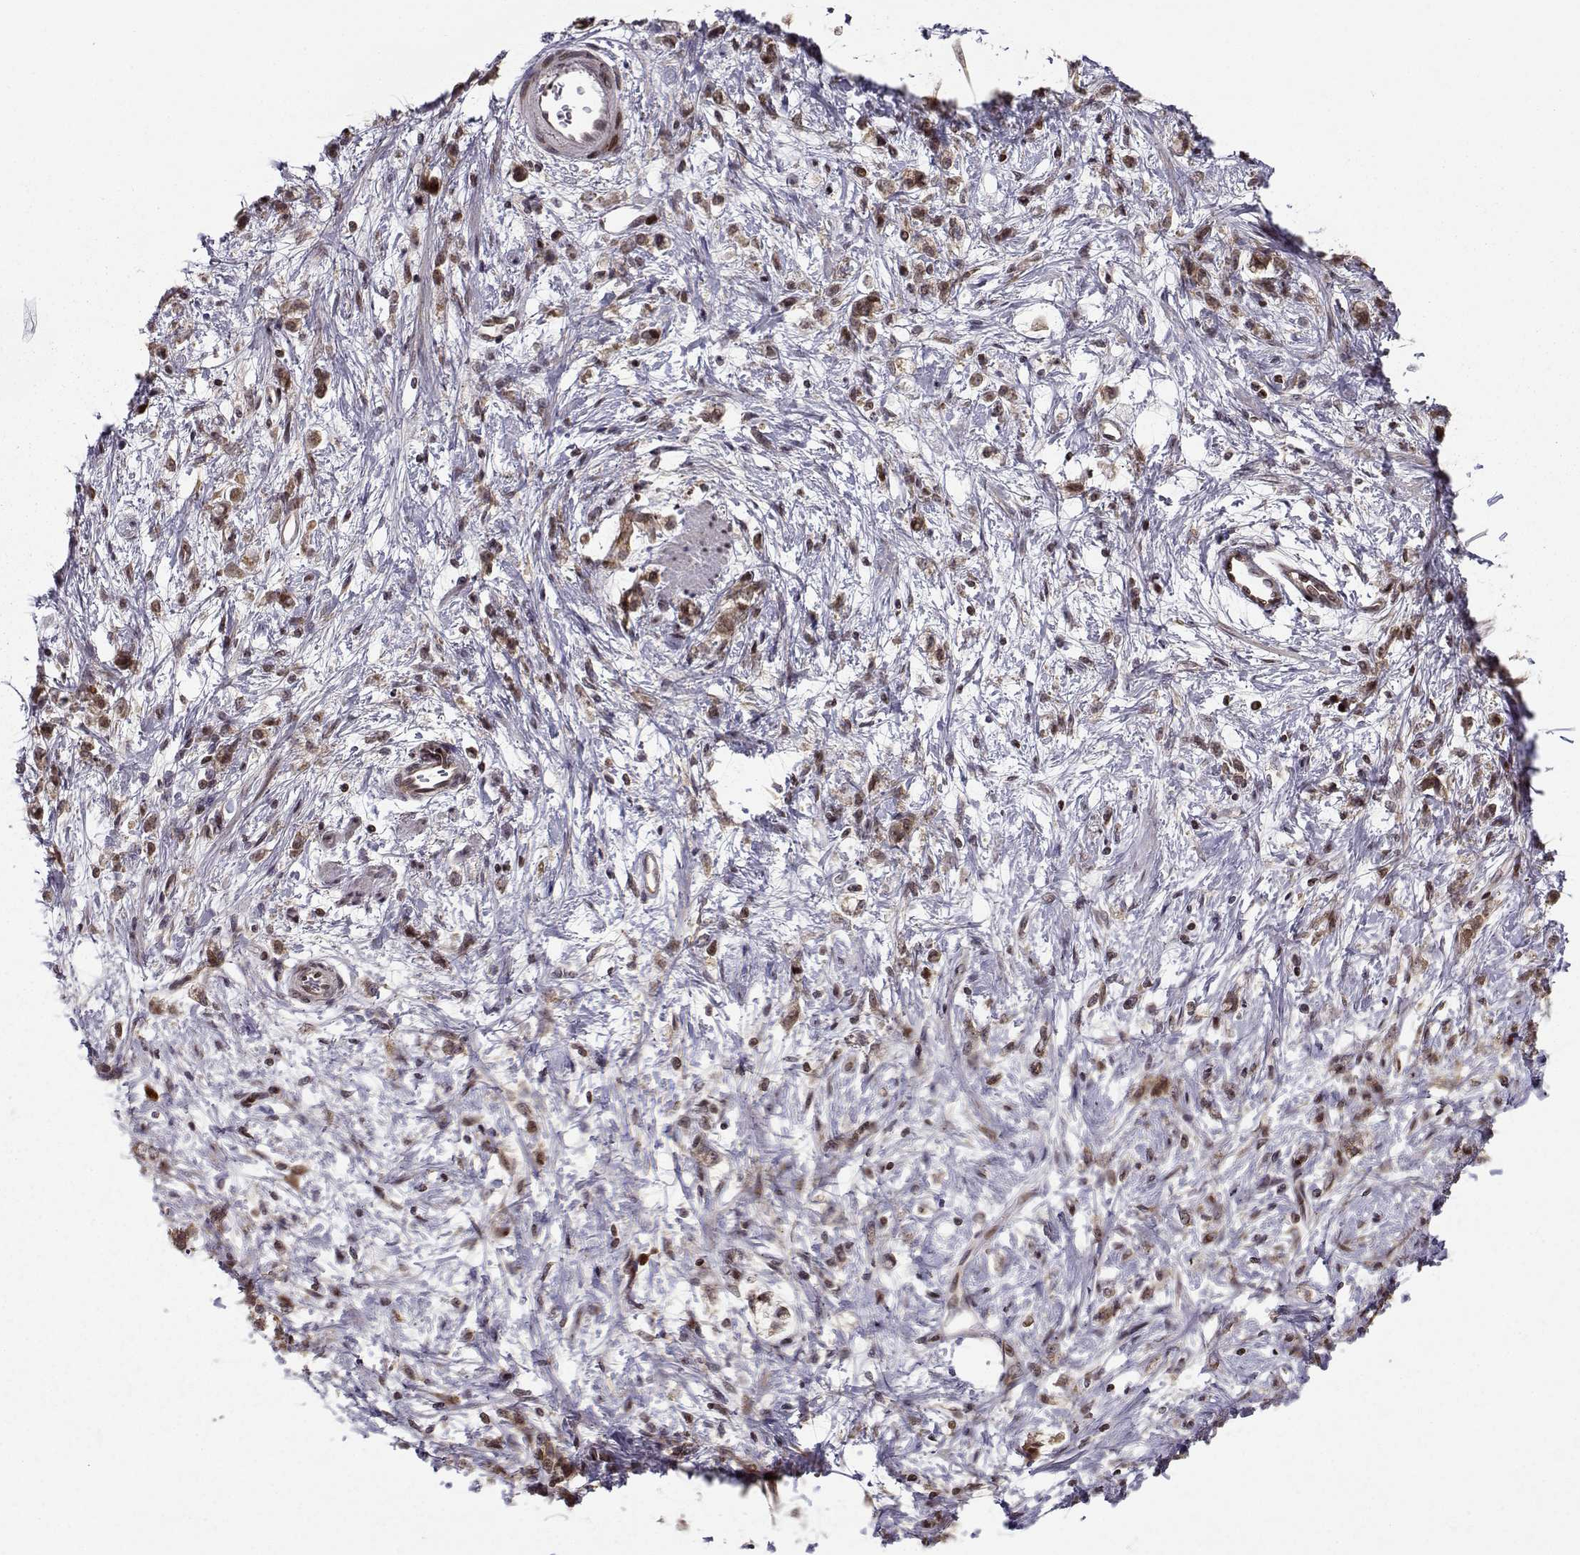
{"staining": {"intensity": "moderate", "quantity": ">75%", "location": "cytoplasmic/membranous"}, "tissue": "stomach cancer", "cell_type": "Tumor cells", "image_type": "cancer", "snomed": [{"axis": "morphology", "description": "Adenocarcinoma, NOS"}, {"axis": "topography", "description": "Stomach"}], "caption": "Immunohistochemistry (IHC) histopathology image of neoplastic tissue: human stomach adenocarcinoma stained using immunohistochemistry reveals medium levels of moderate protein expression localized specifically in the cytoplasmic/membranous of tumor cells, appearing as a cytoplasmic/membranous brown color.", "gene": "RPL31", "patient": {"sex": "female", "age": 60}}